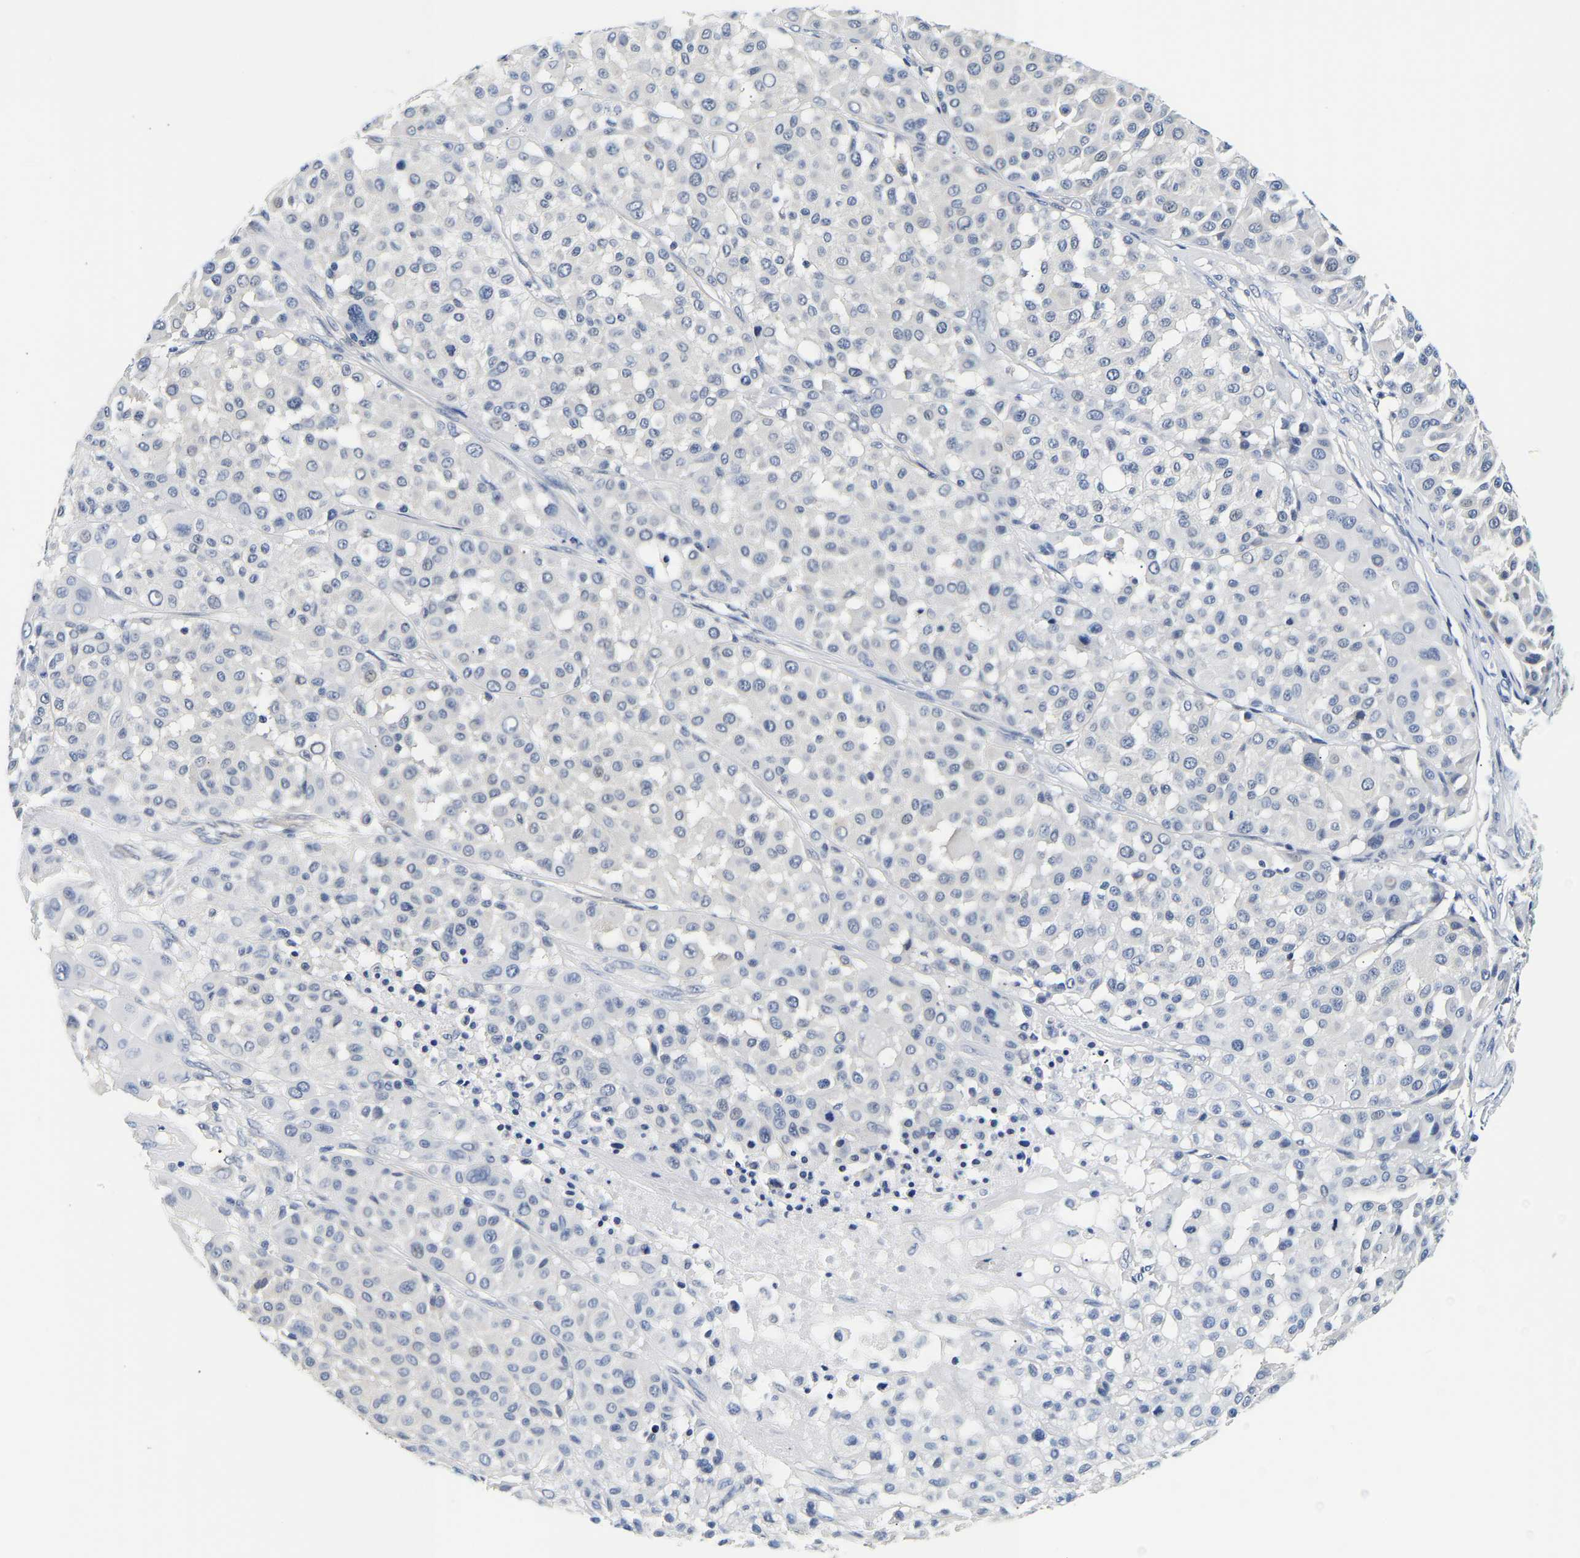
{"staining": {"intensity": "negative", "quantity": "none", "location": "none"}, "tissue": "melanoma", "cell_type": "Tumor cells", "image_type": "cancer", "snomed": [{"axis": "morphology", "description": "Malignant melanoma, Metastatic site"}, {"axis": "topography", "description": "Soft tissue"}], "caption": "This is an IHC image of melanoma. There is no positivity in tumor cells.", "gene": "UCHL3", "patient": {"sex": "male", "age": 41}}